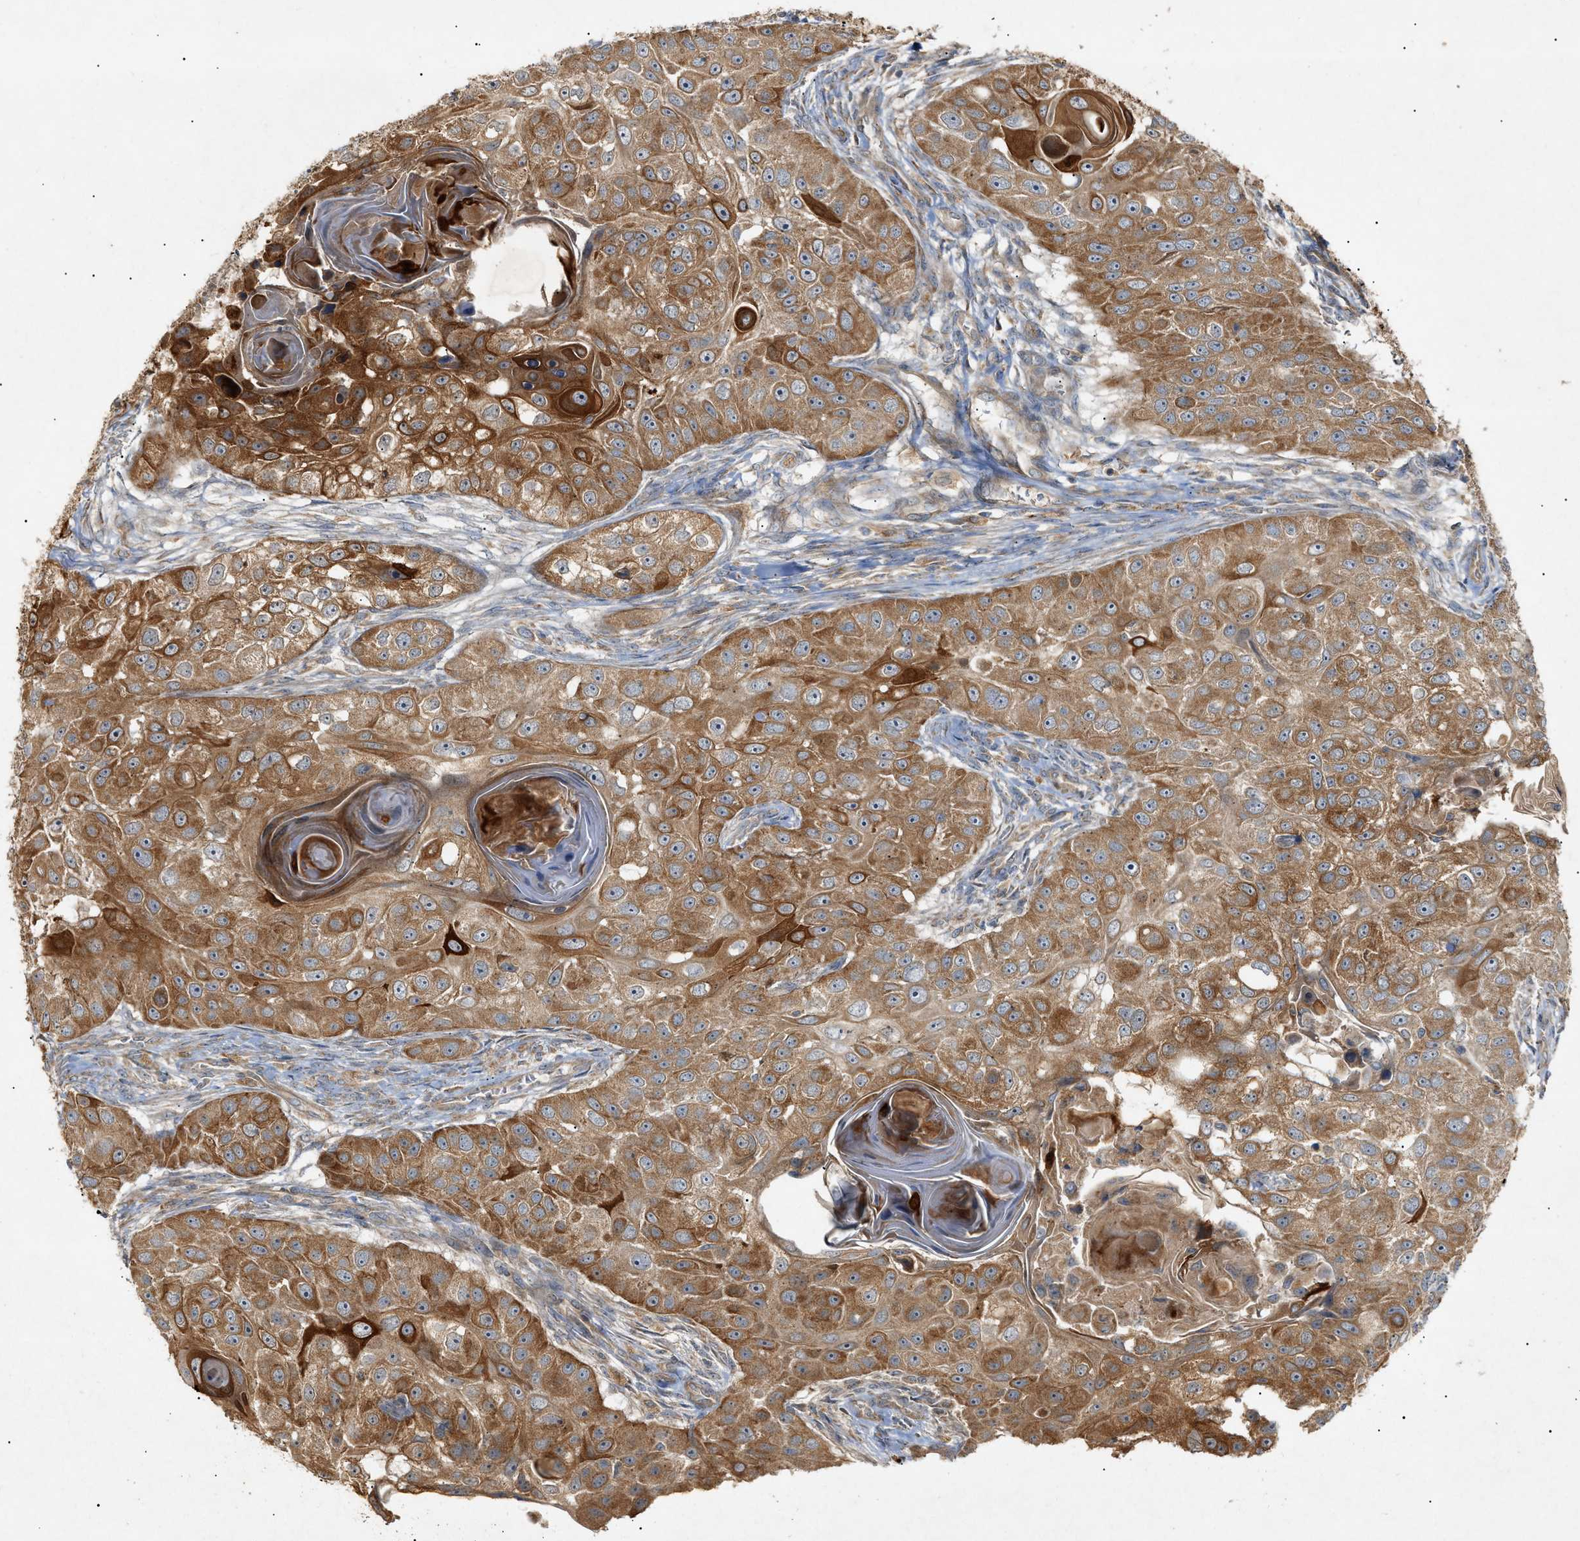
{"staining": {"intensity": "strong", "quantity": ">75%", "location": "cytoplasmic/membranous"}, "tissue": "head and neck cancer", "cell_type": "Tumor cells", "image_type": "cancer", "snomed": [{"axis": "morphology", "description": "Normal tissue, NOS"}, {"axis": "morphology", "description": "Squamous cell carcinoma, NOS"}, {"axis": "topography", "description": "Skeletal muscle"}, {"axis": "topography", "description": "Head-Neck"}], "caption": "Brown immunohistochemical staining in squamous cell carcinoma (head and neck) demonstrates strong cytoplasmic/membranous expression in approximately >75% of tumor cells.", "gene": "MTCH1", "patient": {"sex": "male", "age": 51}}